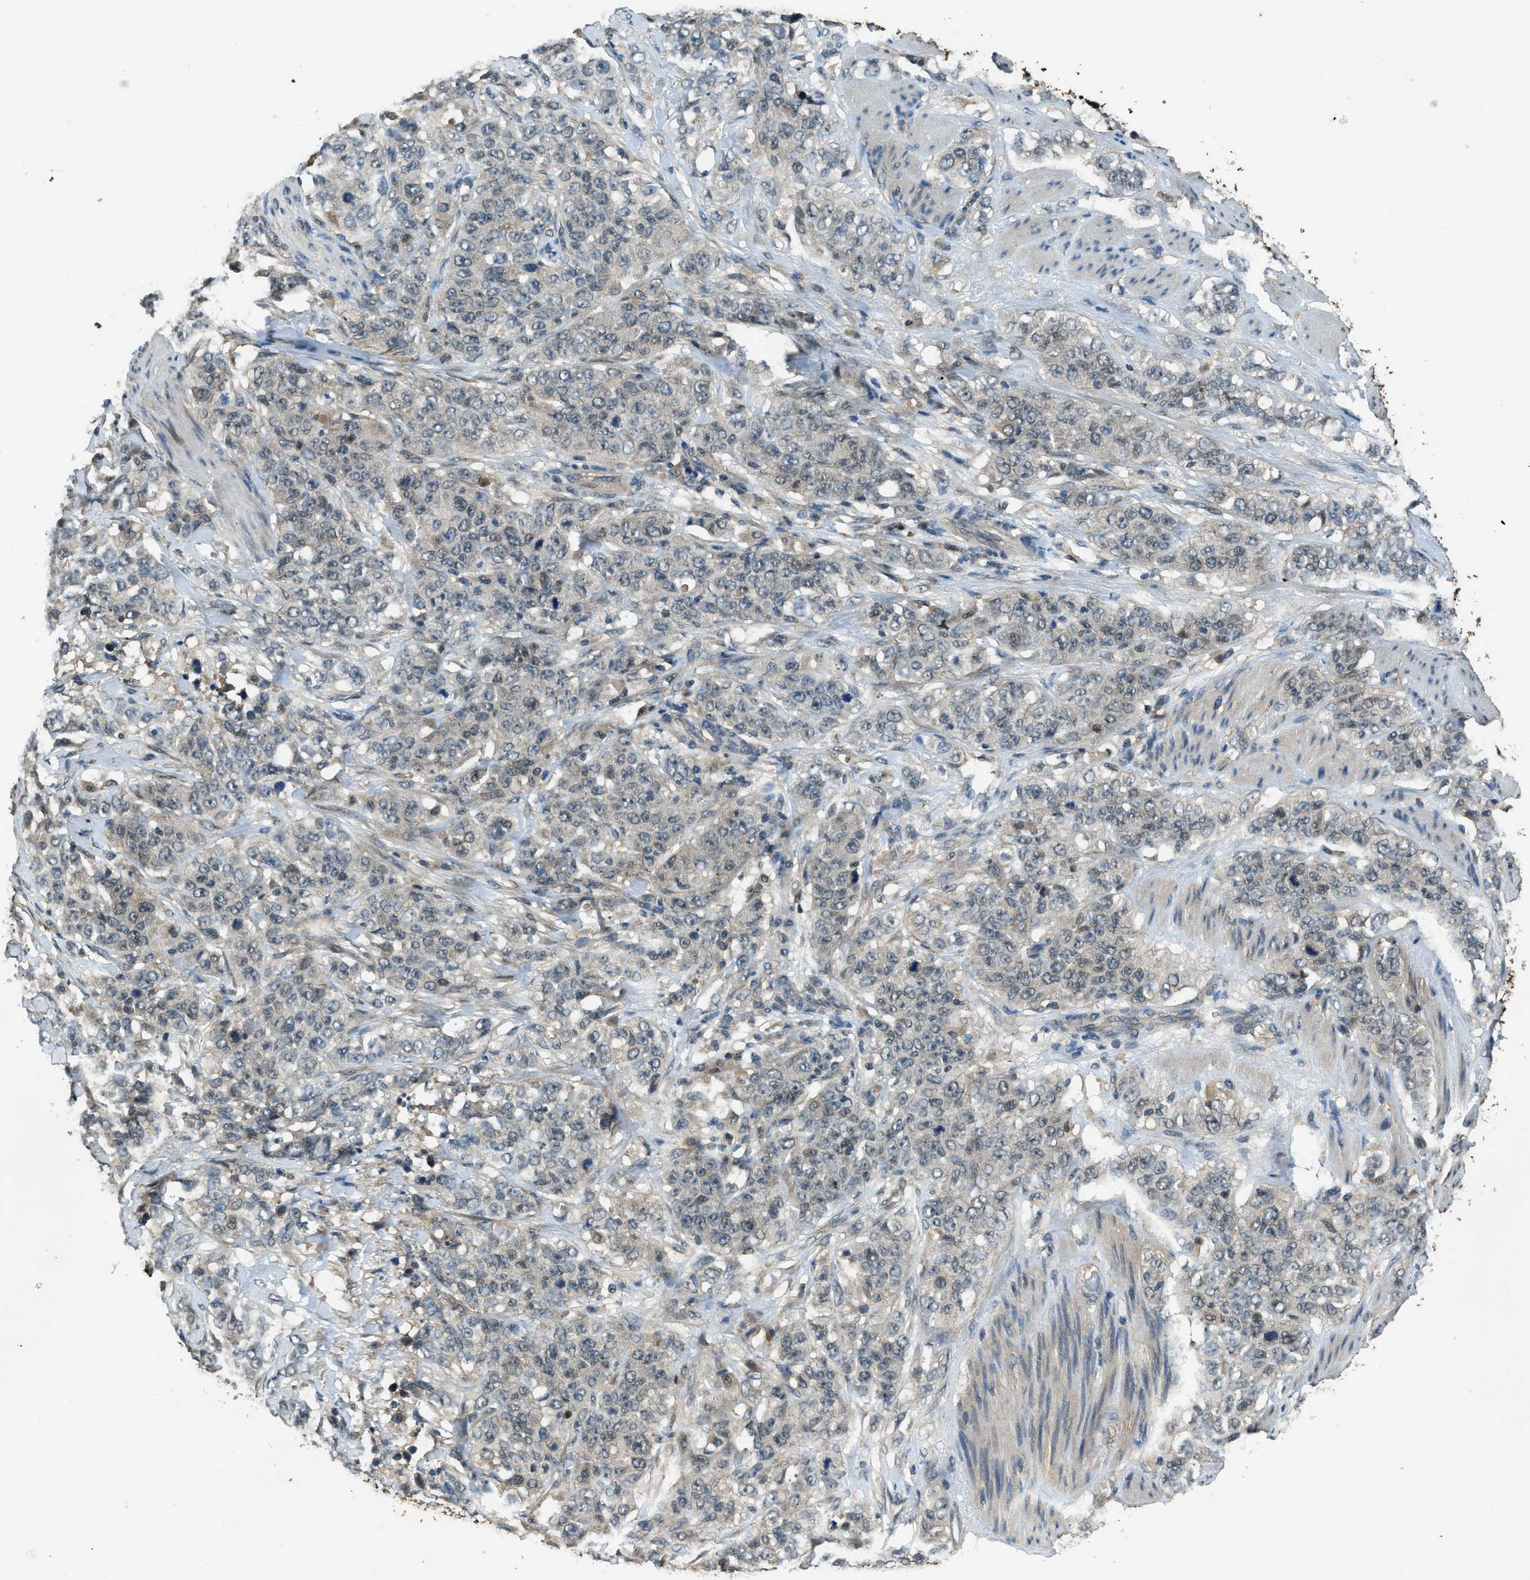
{"staining": {"intensity": "negative", "quantity": "none", "location": "none"}, "tissue": "stomach cancer", "cell_type": "Tumor cells", "image_type": "cancer", "snomed": [{"axis": "morphology", "description": "Adenocarcinoma, NOS"}, {"axis": "topography", "description": "Stomach"}], "caption": "Histopathology image shows no significant protein staining in tumor cells of stomach cancer (adenocarcinoma).", "gene": "DUSP6", "patient": {"sex": "male", "age": 48}}